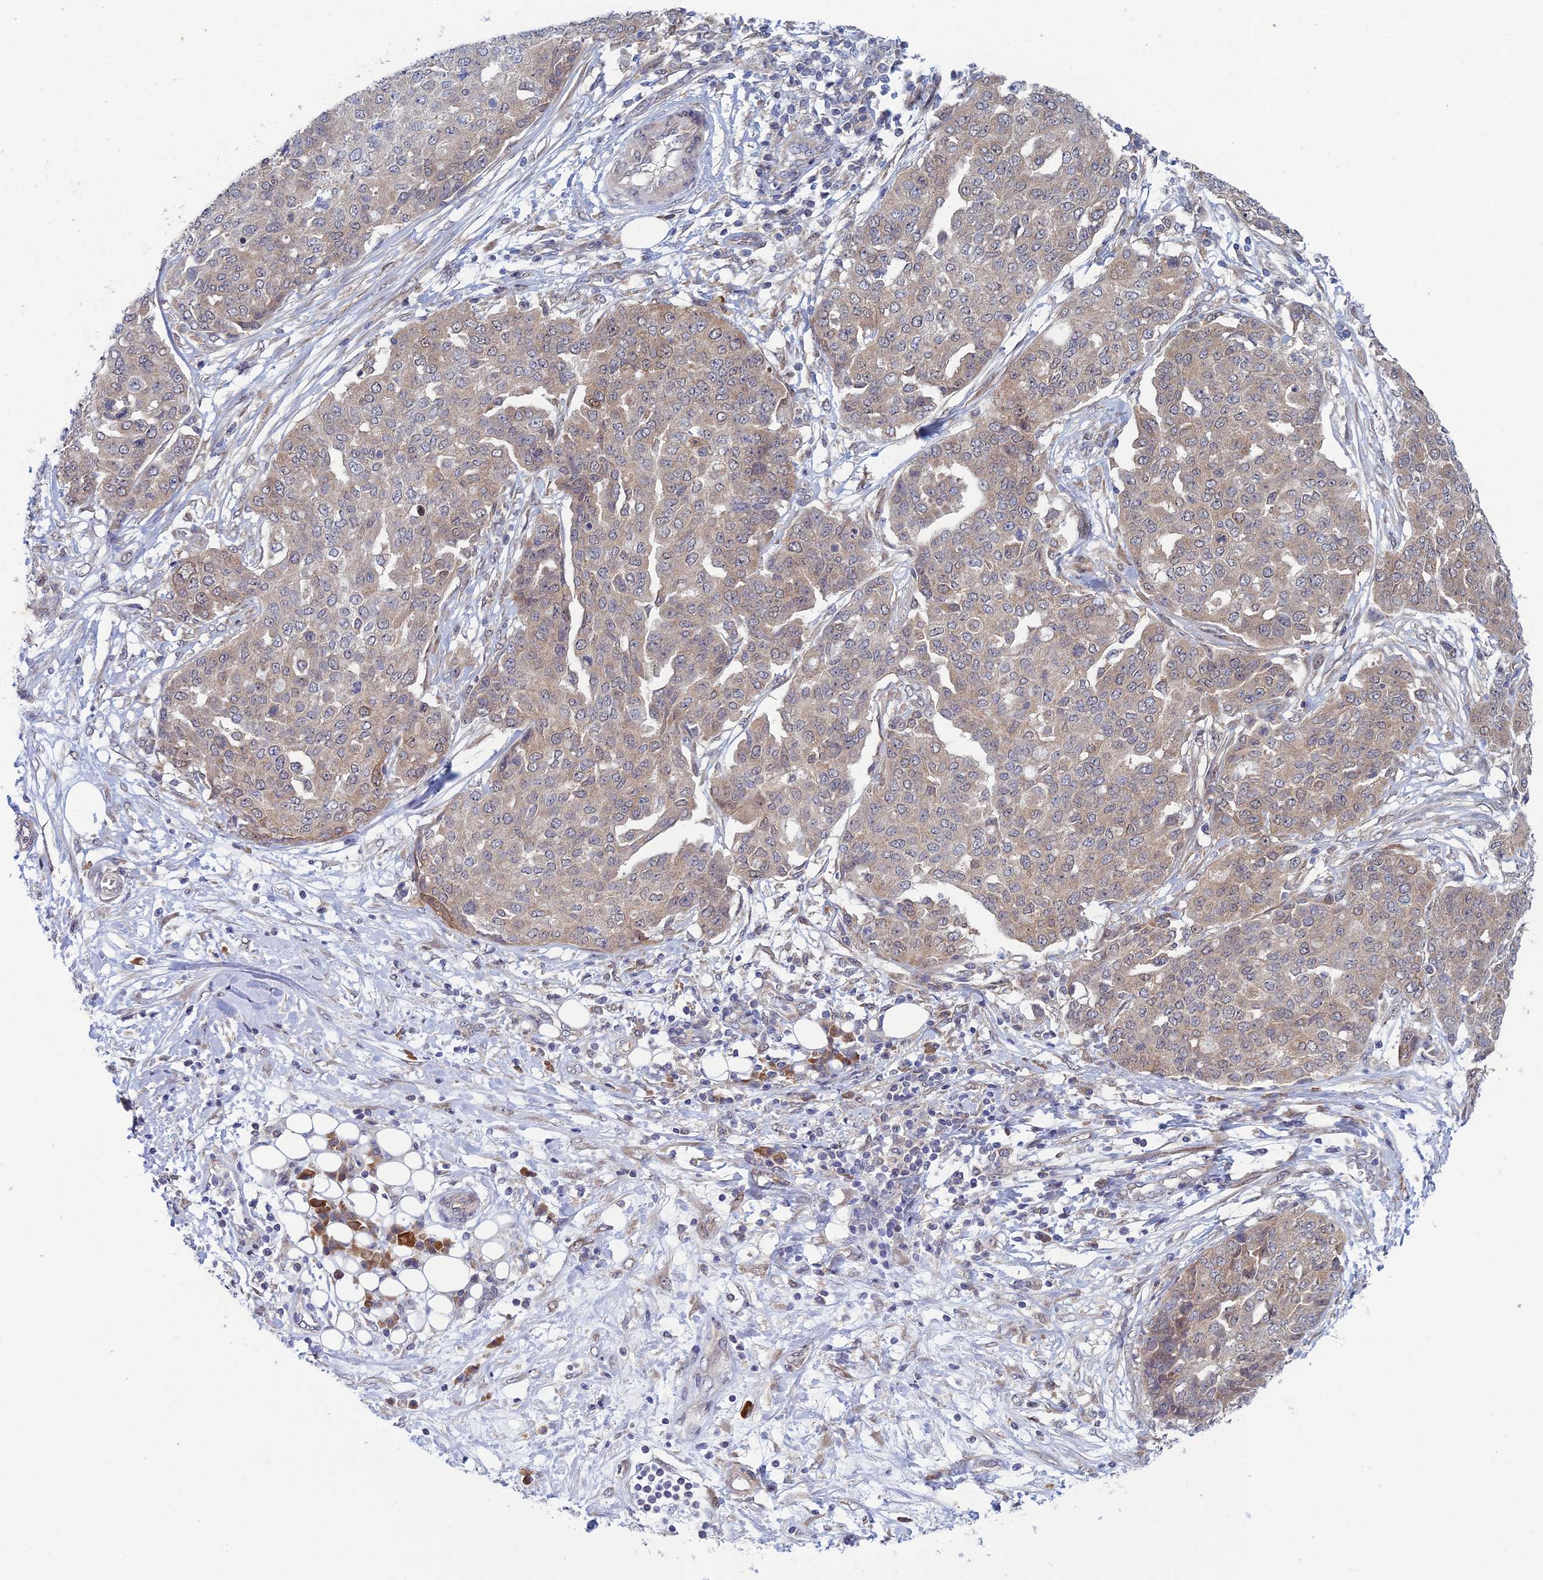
{"staining": {"intensity": "weak", "quantity": "25%-75%", "location": "cytoplasmic/membranous"}, "tissue": "ovarian cancer", "cell_type": "Tumor cells", "image_type": "cancer", "snomed": [{"axis": "morphology", "description": "Cystadenocarcinoma, serous, NOS"}, {"axis": "topography", "description": "Soft tissue"}, {"axis": "topography", "description": "Ovary"}], "caption": "Serous cystadenocarcinoma (ovarian) tissue exhibits weak cytoplasmic/membranous positivity in approximately 25%-75% of tumor cells, visualized by immunohistochemistry.", "gene": "SRA1", "patient": {"sex": "female", "age": 57}}